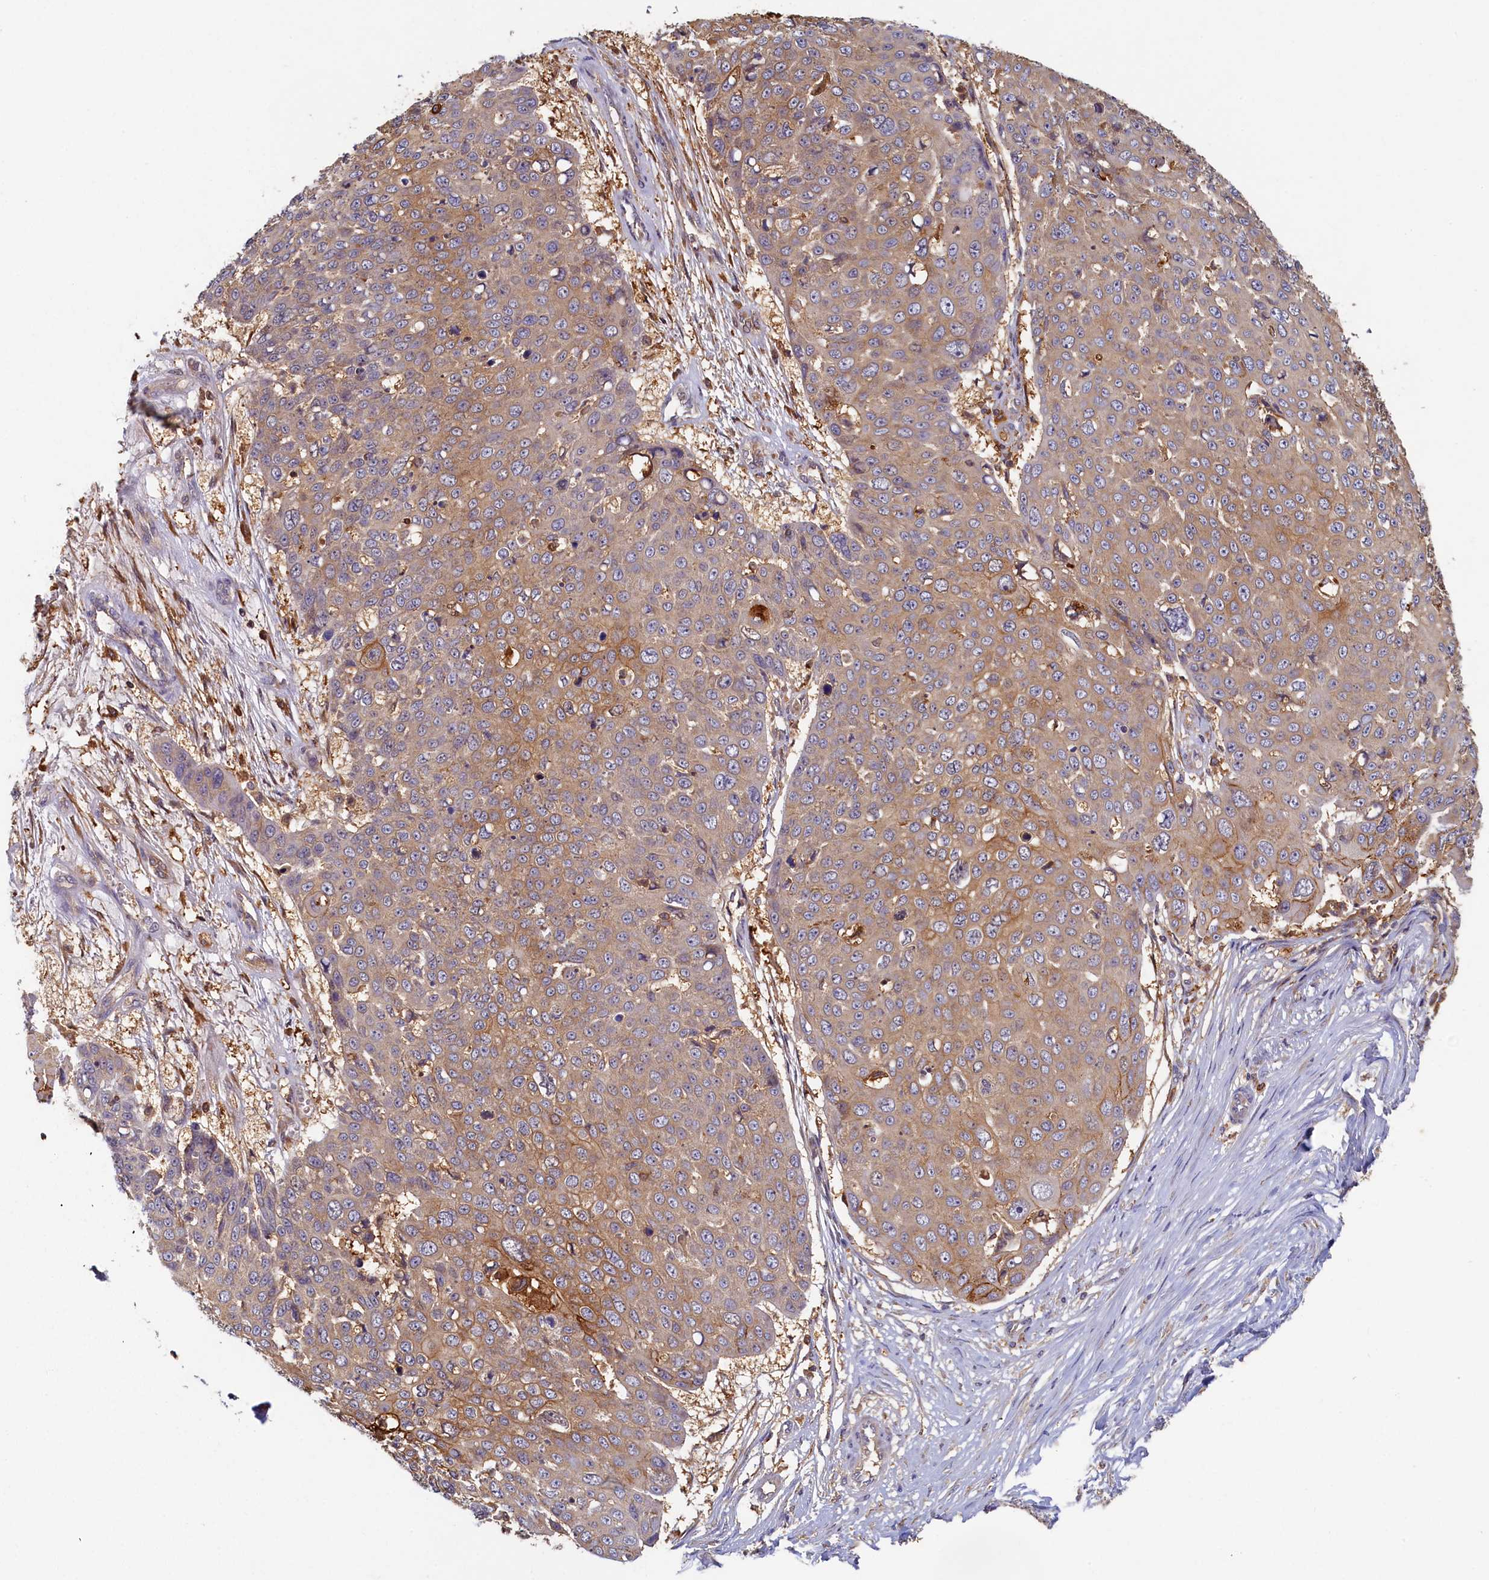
{"staining": {"intensity": "moderate", "quantity": ">75%", "location": "cytoplasmic/membranous"}, "tissue": "skin cancer", "cell_type": "Tumor cells", "image_type": "cancer", "snomed": [{"axis": "morphology", "description": "Squamous cell carcinoma, NOS"}, {"axis": "topography", "description": "Skin"}], "caption": "A micrograph of human skin squamous cell carcinoma stained for a protein reveals moderate cytoplasmic/membranous brown staining in tumor cells.", "gene": "TIMM8B", "patient": {"sex": "male", "age": 71}}